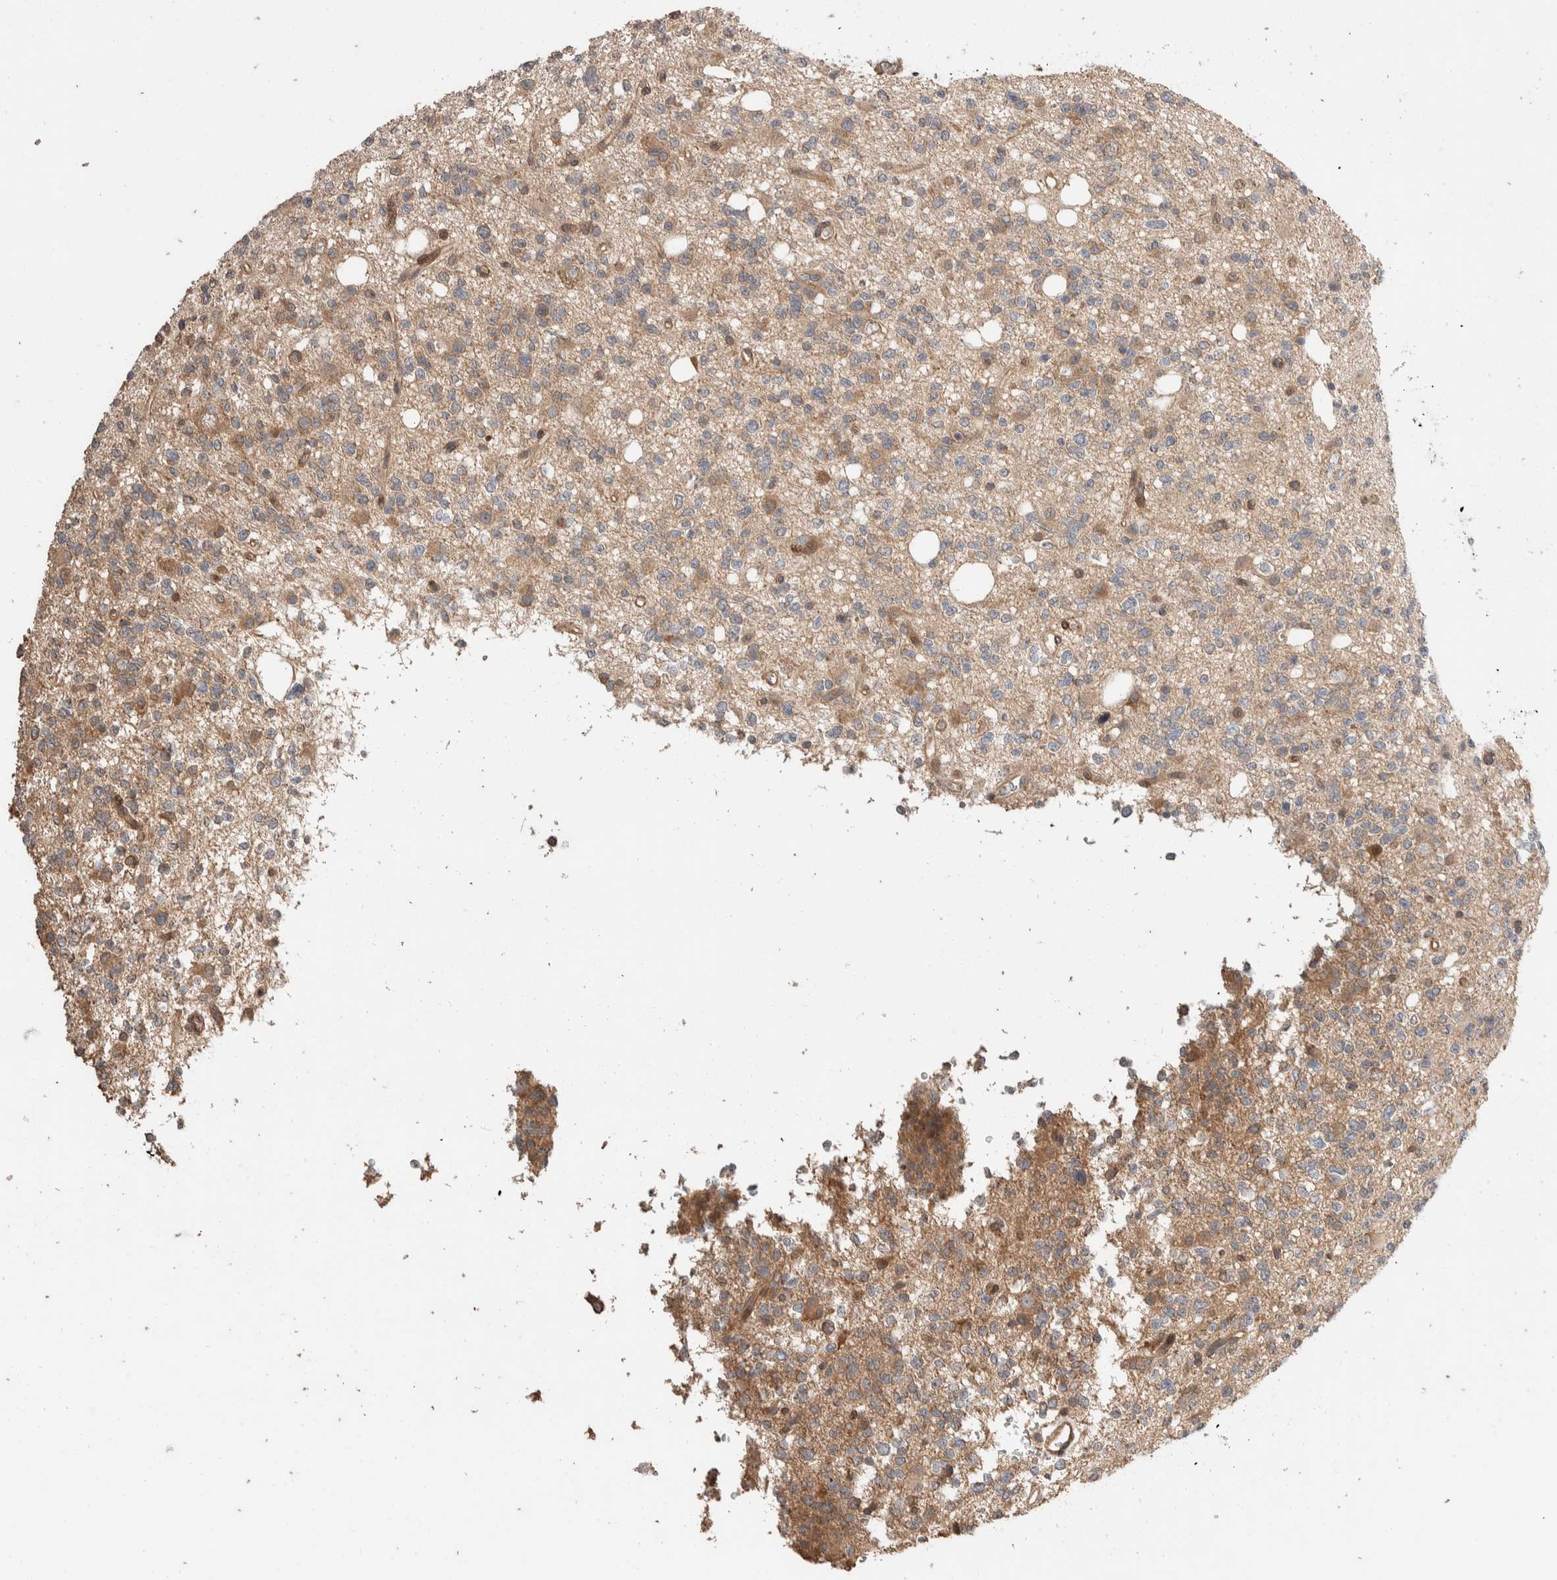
{"staining": {"intensity": "moderate", "quantity": ">75%", "location": "cytoplasmic/membranous"}, "tissue": "glioma", "cell_type": "Tumor cells", "image_type": "cancer", "snomed": [{"axis": "morphology", "description": "Glioma, malignant, High grade"}, {"axis": "topography", "description": "Brain"}], "caption": "Human malignant glioma (high-grade) stained with a brown dye displays moderate cytoplasmic/membranous positive positivity in about >75% of tumor cells.", "gene": "ERC1", "patient": {"sex": "female", "age": 62}}